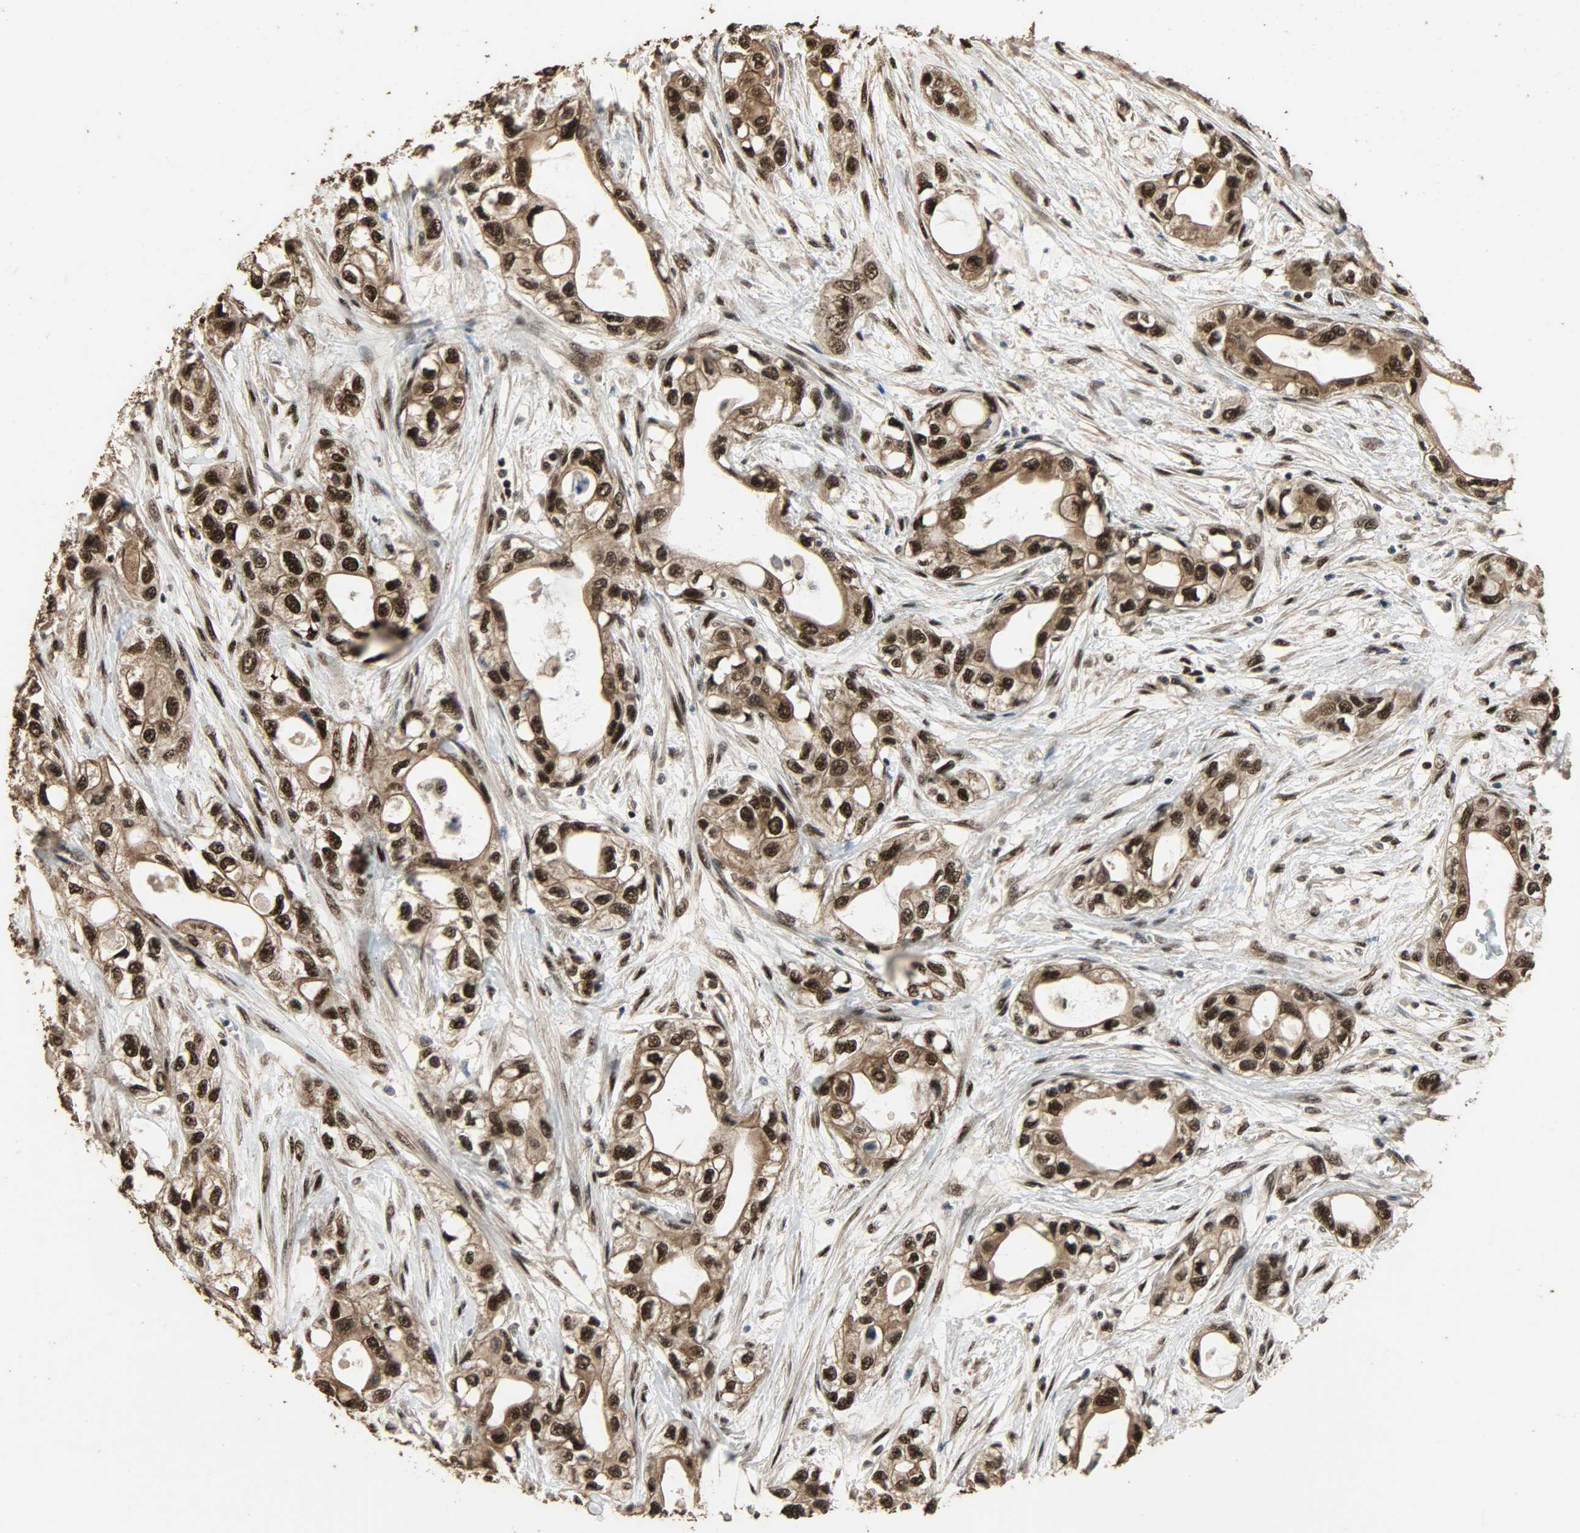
{"staining": {"intensity": "strong", "quantity": ">75%", "location": "cytoplasmic/membranous,nuclear"}, "tissue": "pancreatic cancer", "cell_type": "Tumor cells", "image_type": "cancer", "snomed": [{"axis": "morphology", "description": "Adenocarcinoma, NOS"}, {"axis": "topography", "description": "Pancreas"}], "caption": "Protein staining demonstrates strong cytoplasmic/membranous and nuclear expression in approximately >75% of tumor cells in pancreatic adenocarcinoma.", "gene": "CCNT2", "patient": {"sex": "female", "age": 70}}